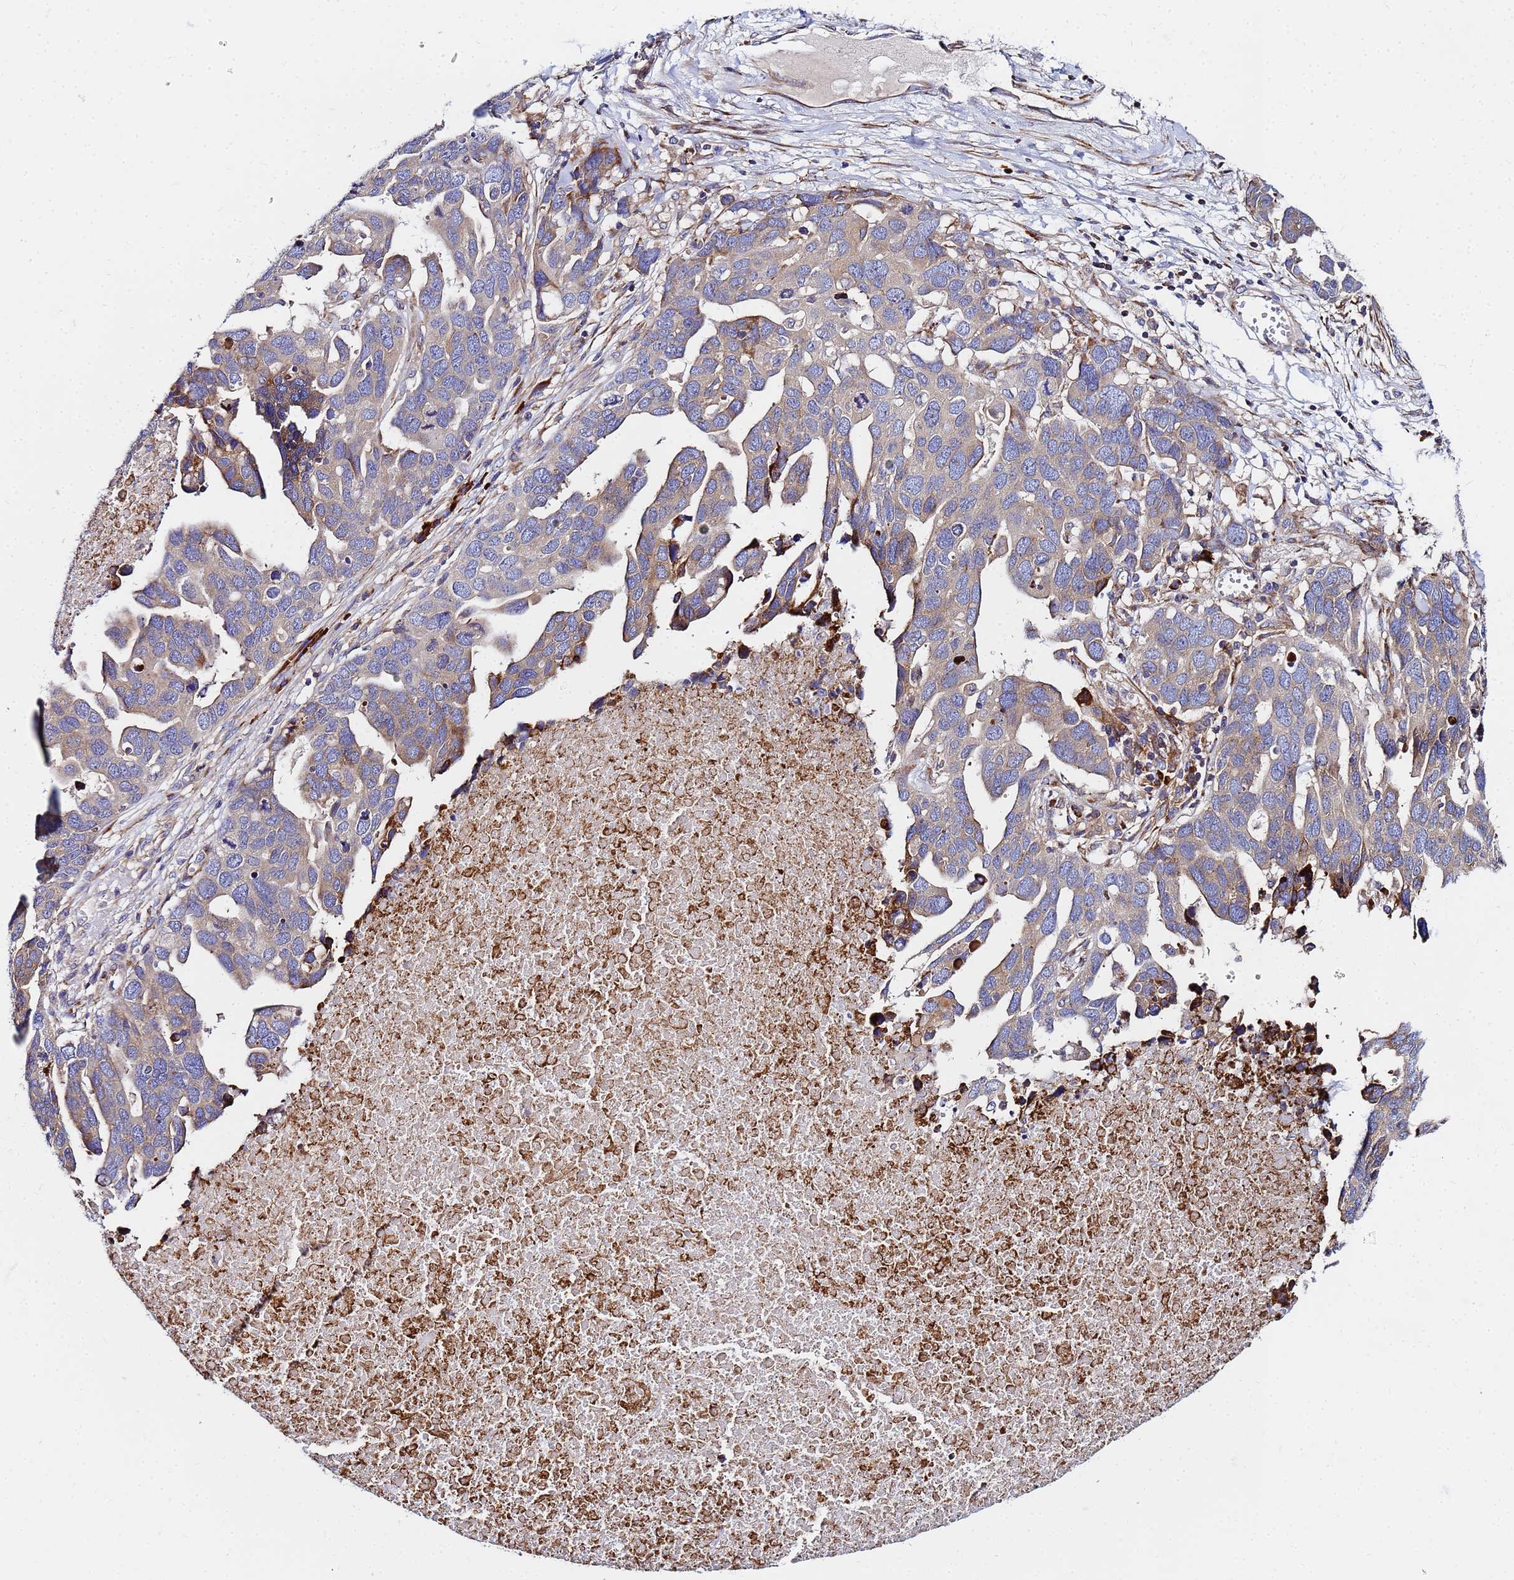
{"staining": {"intensity": "weak", "quantity": "<25%", "location": "cytoplasmic/membranous"}, "tissue": "ovarian cancer", "cell_type": "Tumor cells", "image_type": "cancer", "snomed": [{"axis": "morphology", "description": "Cystadenocarcinoma, serous, NOS"}, {"axis": "topography", "description": "Ovary"}], "caption": "Immunohistochemistry of human ovarian cancer (serous cystadenocarcinoma) displays no expression in tumor cells.", "gene": "POM121", "patient": {"sex": "female", "age": 54}}